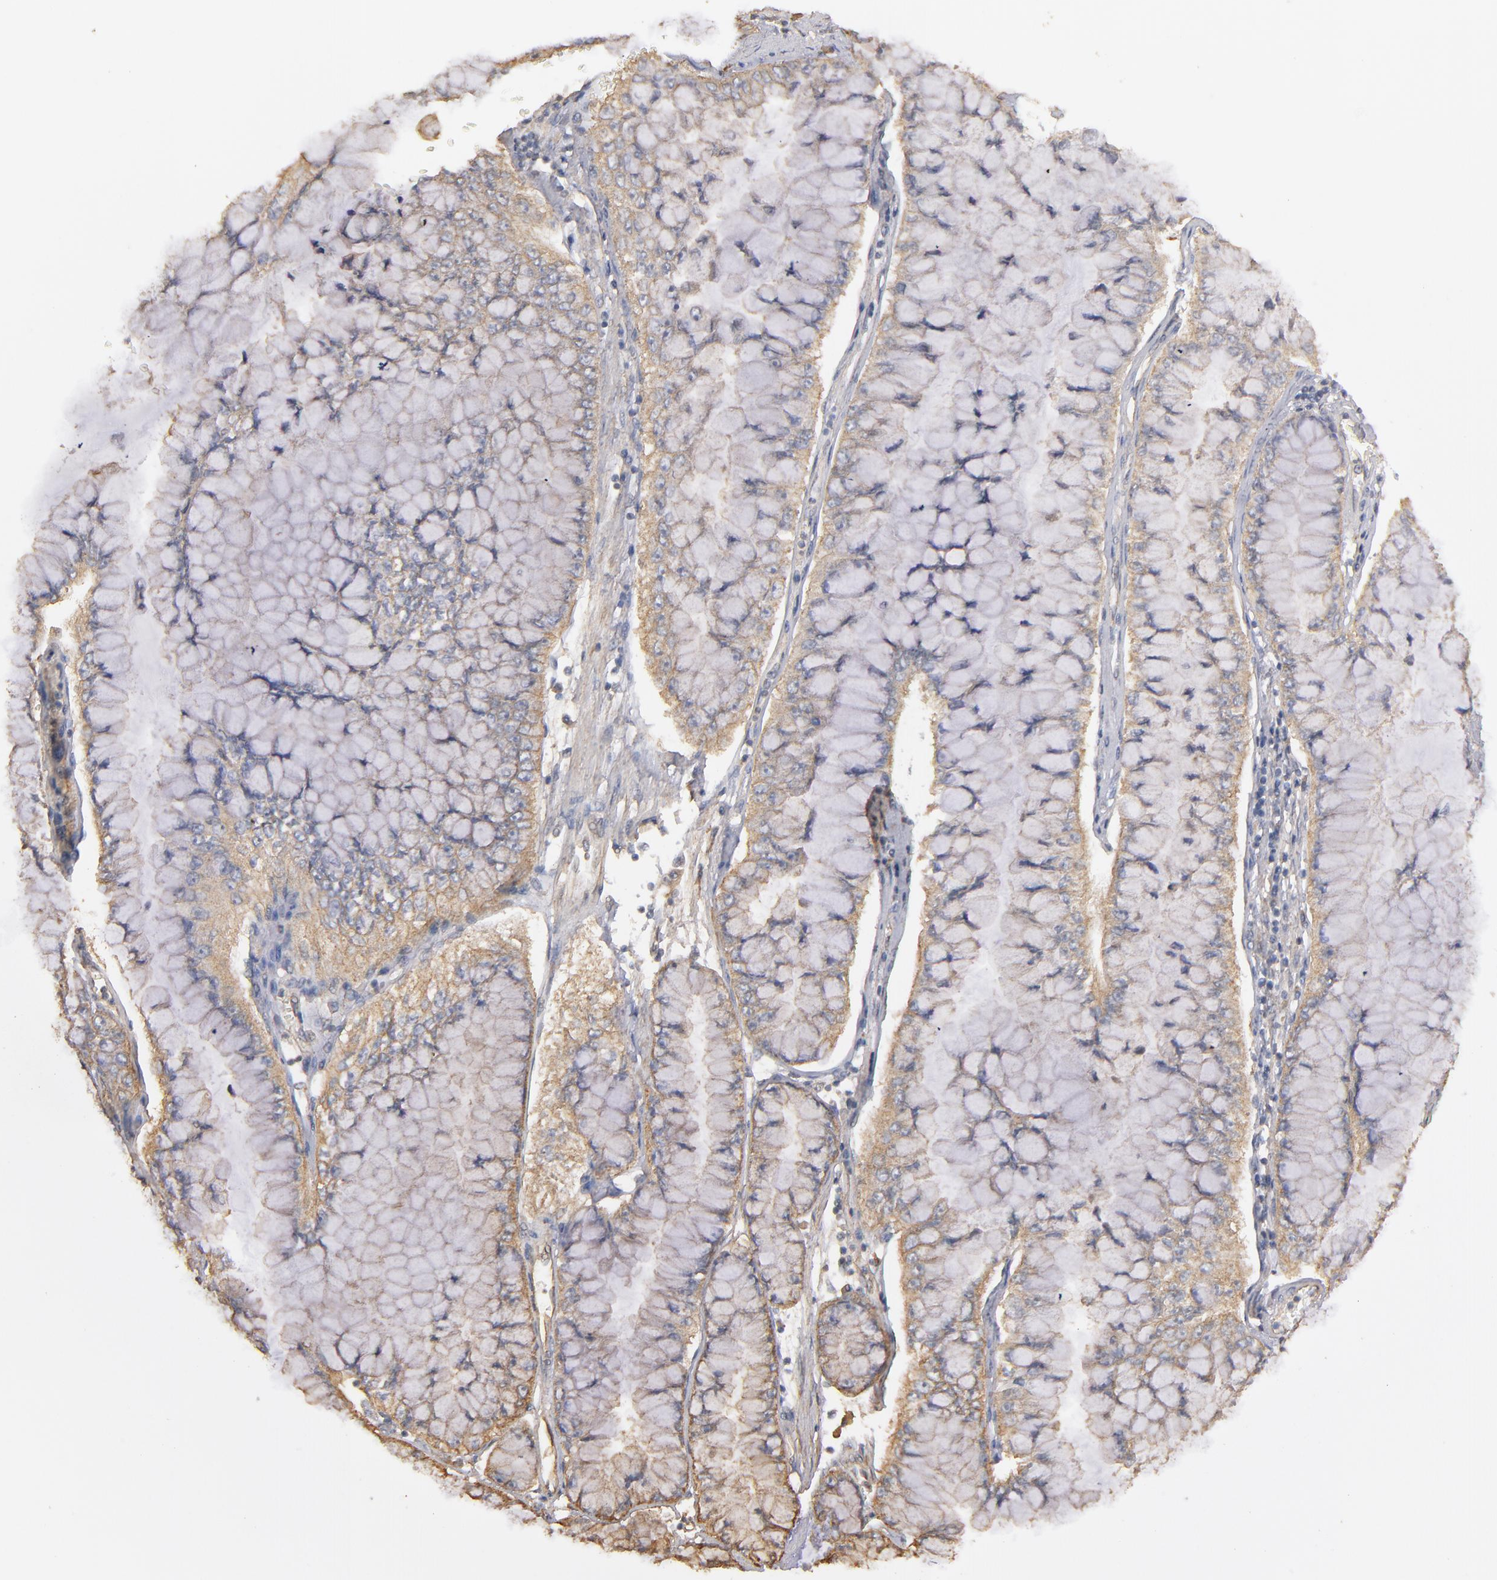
{"staining": {"intensity": "weak", "quantity": ">75%", "location": "cytoplasmic/membranous"}, "tissue": "liver cancer", "cell_type": "Tumor cells", "image_type": "cancer", "snomed": [{"axis": "morphology", "description": "Cholangiocarcinoma"}, {"axis": "topography", "description": "Liver"}], "caption": "Immunohistochemistry image of neoplastic tissue: liver cholangiocarcinoma stained using immunohistochemistry demonstrates low levels of weak protein expression localized specifically in the cytoplasmic/membranous of tumor cells, appearing as a cytoplasmic/membranous brown color.", "gene": "DMD", "patient": {"sex": "female", "age": 79}}